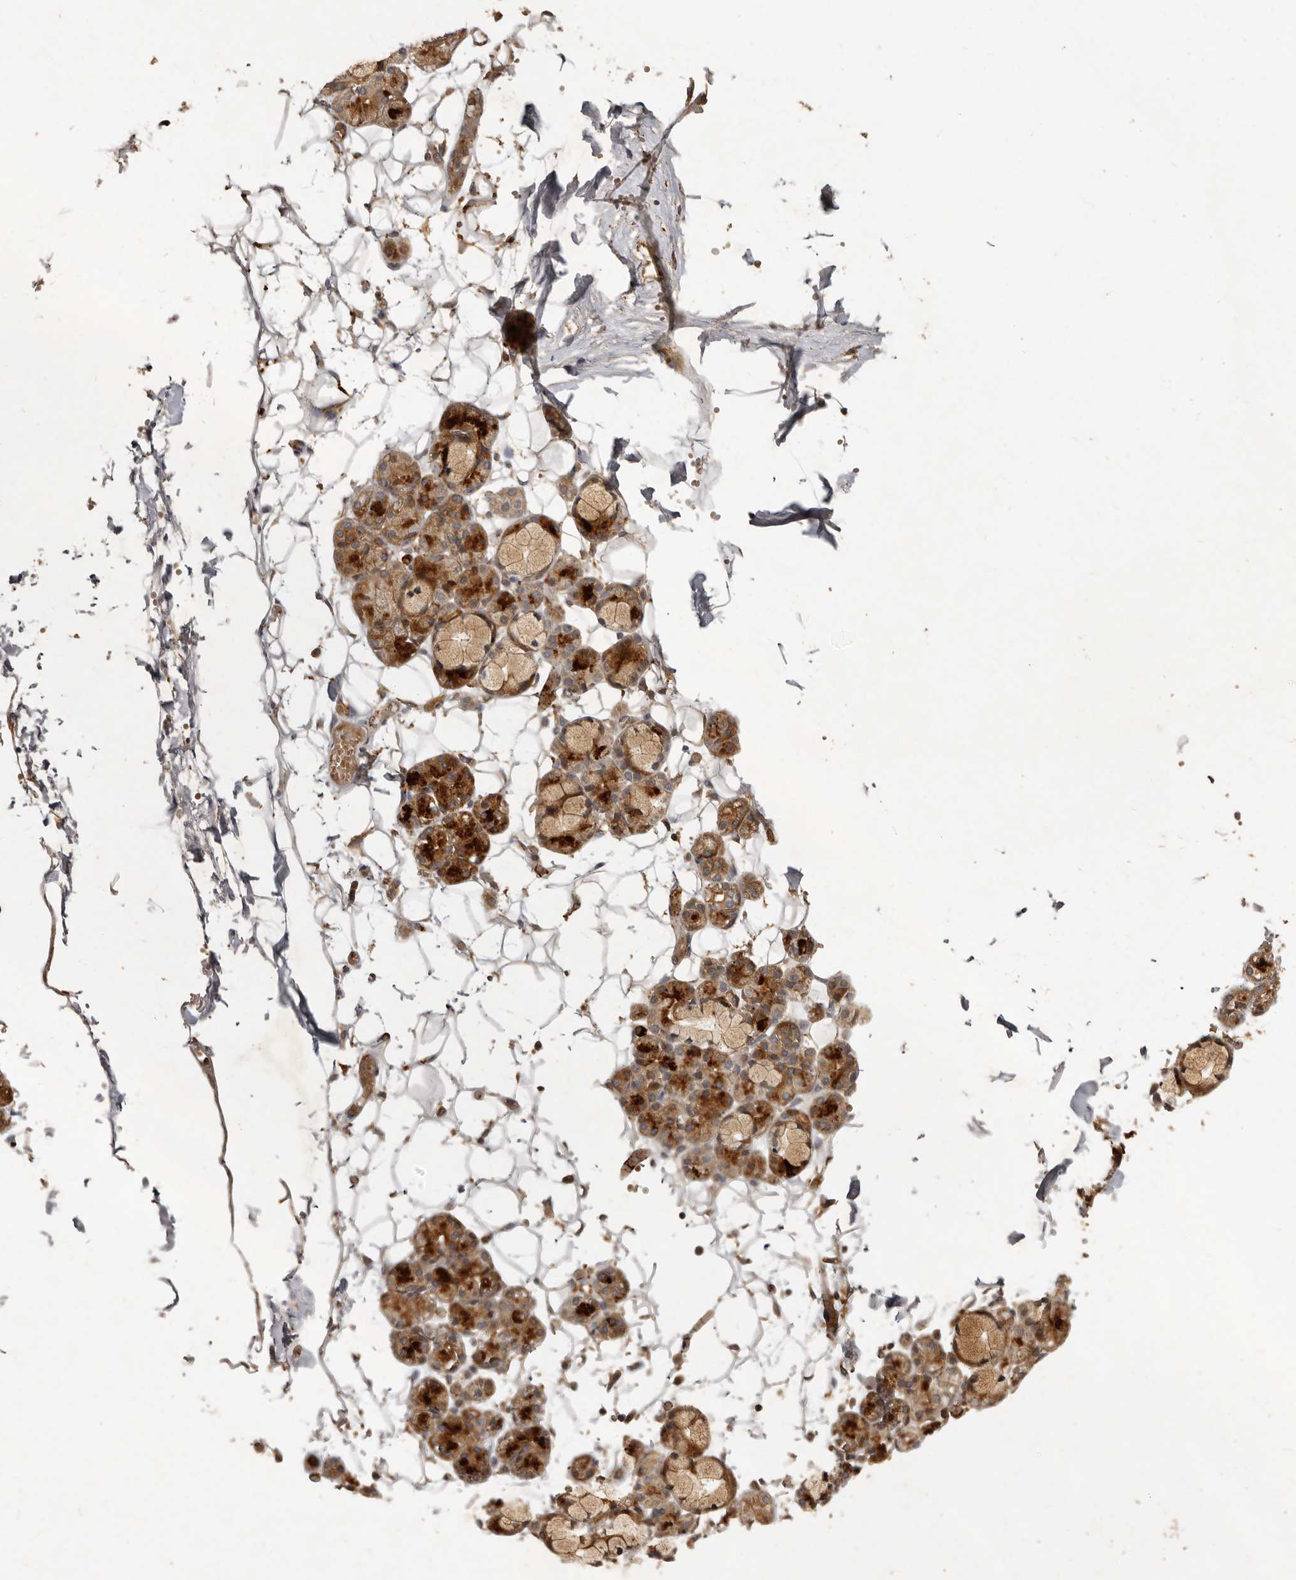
{"staining": {"intensity": "moderate", "quantity": "25%-75%", "location": "cytoplasmic/membranous"}, "tissue": "salivary gland", "cell_type": "Glandular cells", "image_type": "normal", "snomed": [{"axis": "morphology", "description": "Normal tissue, NOS"}, {"axis": "topography", "description": "Salivary gland"}], "caption": "This image displays immunohistochemistry (IHC) staining of unremarkable human salivary gland, with medium moderate cytoplasmic/membranous positivity in about 25%-75% of glandular cells.", "gene": "SEMA3A", "patient": {"sex": "male", "age": 63}}